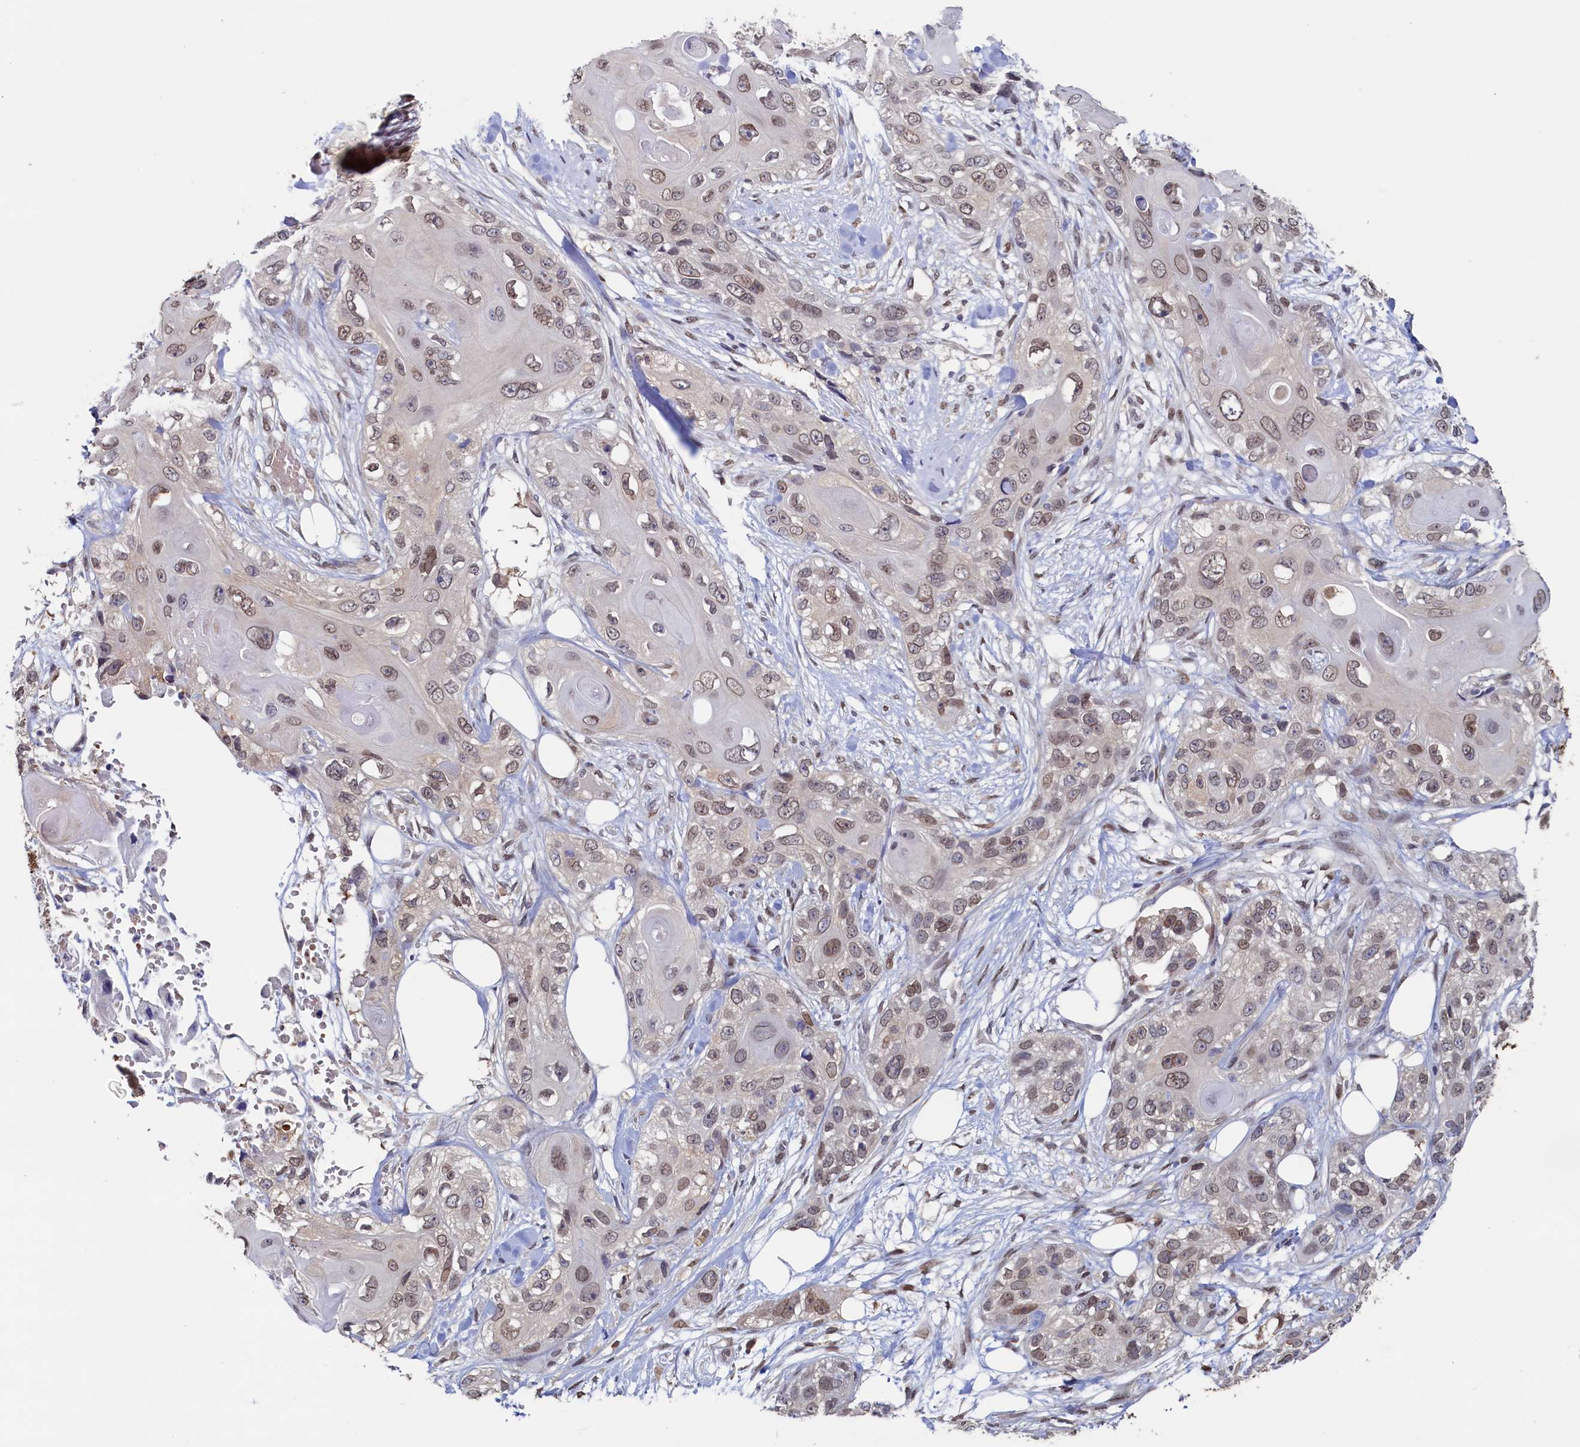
{"staining": {"intensity": "weak", "quantity": ">75%", "location": "nuclear"}, "tissue": "skin cancer", "cell_type": "Tumor cells", "image_type": "cancer", "snomed": [{"axis": "morphology", "description": "Normal tissue, NOS"}, {"axis": "morphology", "description": "Squamous cell carcinoma, NOS"}, {"axis": "topography", "description": "Skin"}], "caption": "This is an image of immunohistochemistry staining of squamous cell carcinoma (skin), which shows weak expression in the nuclear of tumor cells.", "gene": "AHCY", "patient": {"sex": "male", "age": 72}}